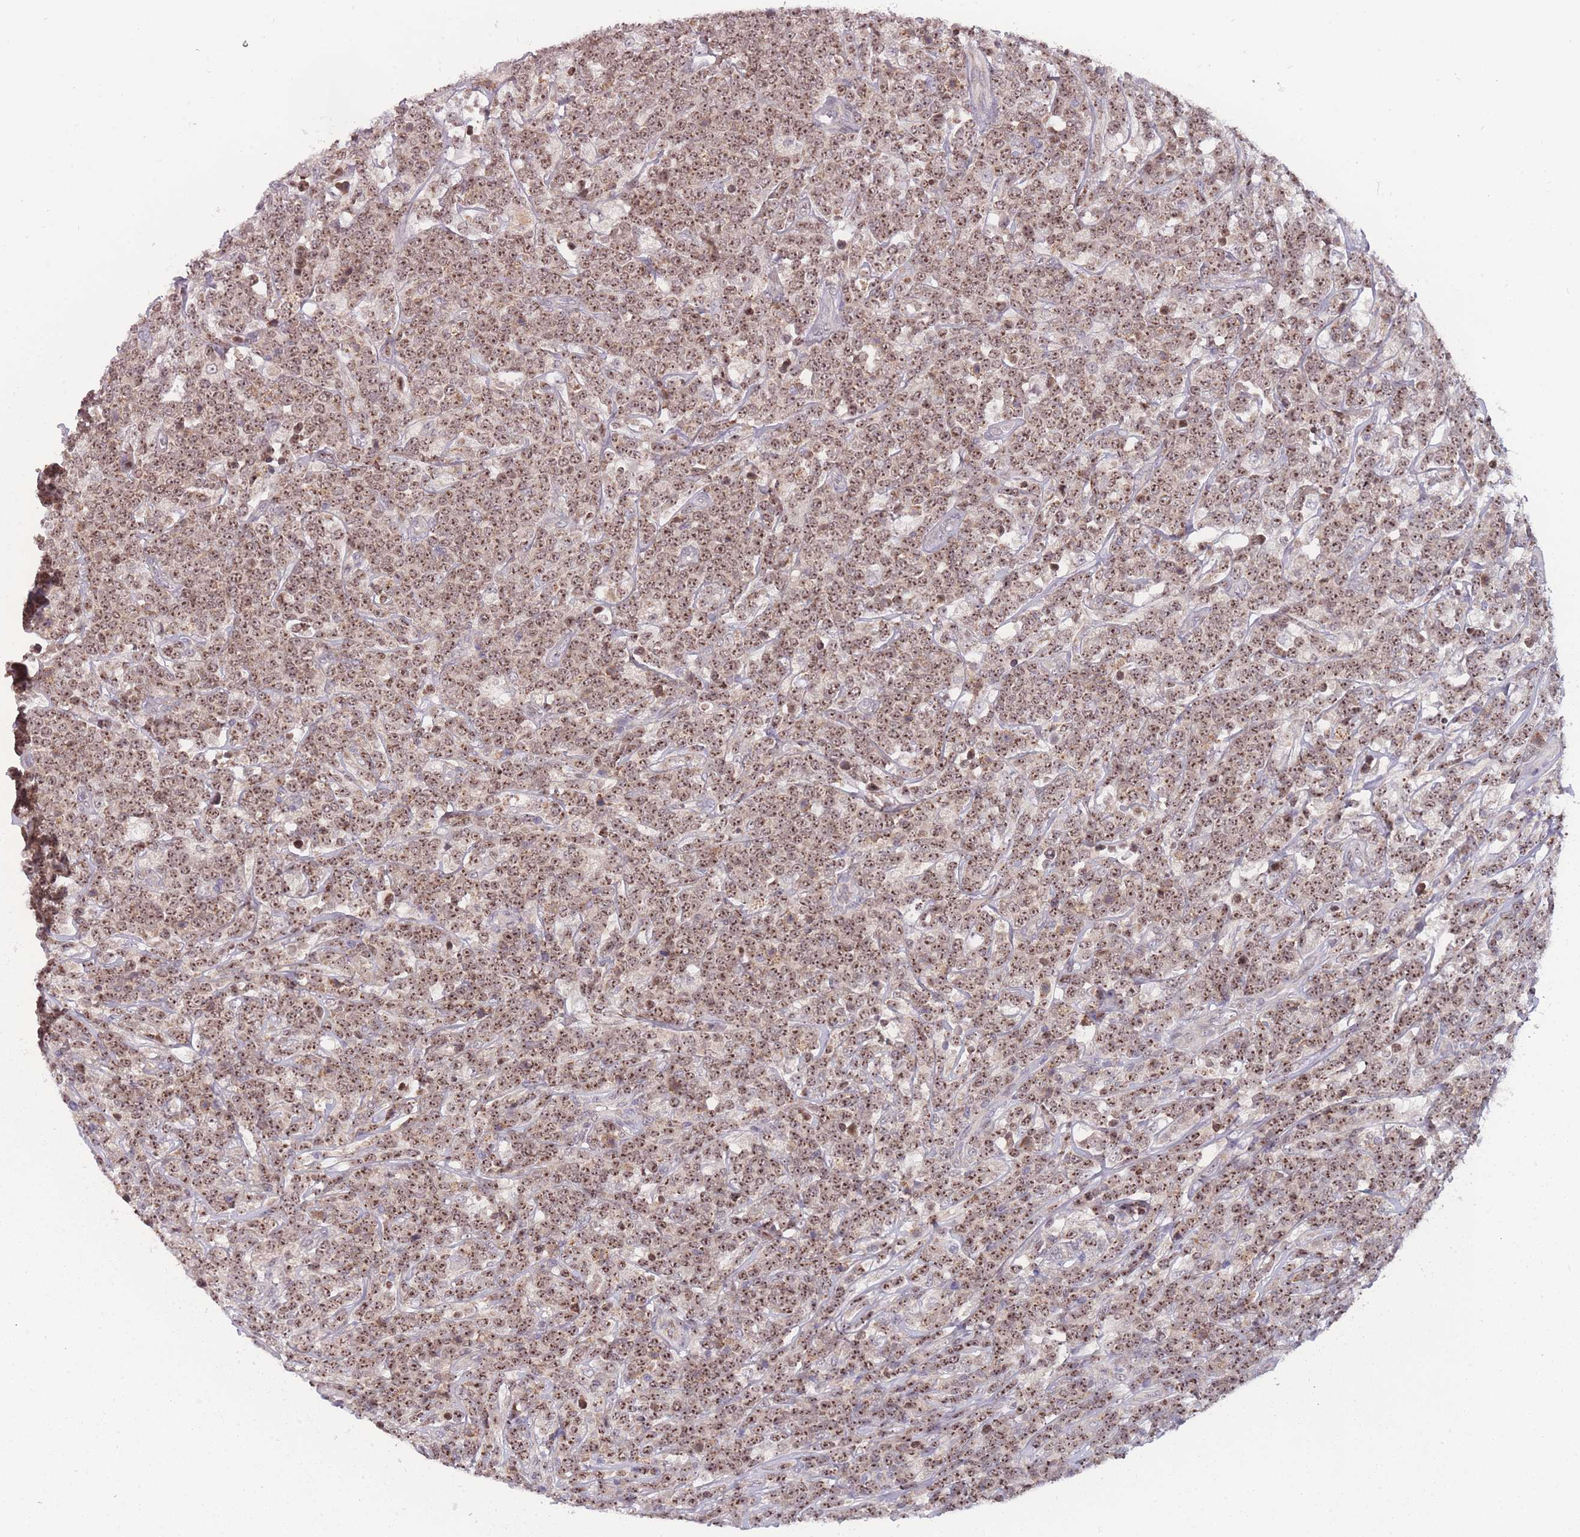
{"staining": {"intensity": "moderate", "quantity": ">75%", "location": "nuclear"}, "tissue": "lymphoma", "cell_type": "Tumor cells", "image_type": "cancer", "snomed": [{"axis": "morphology", "description": "Malignant lymphoma, non-Hodgkin's type, High grade"}, {"axis": "topography", "description": "Small intestine"}], "caption": "An immunohistochemistry photomicrograph of neoplastic tissue is shown. Protein staining in brown labels moderate nuclear positivity in lymphoma within tumor cells.", "gene": "MCIDAS", "patient": {"sex": "male", "age": 8}}